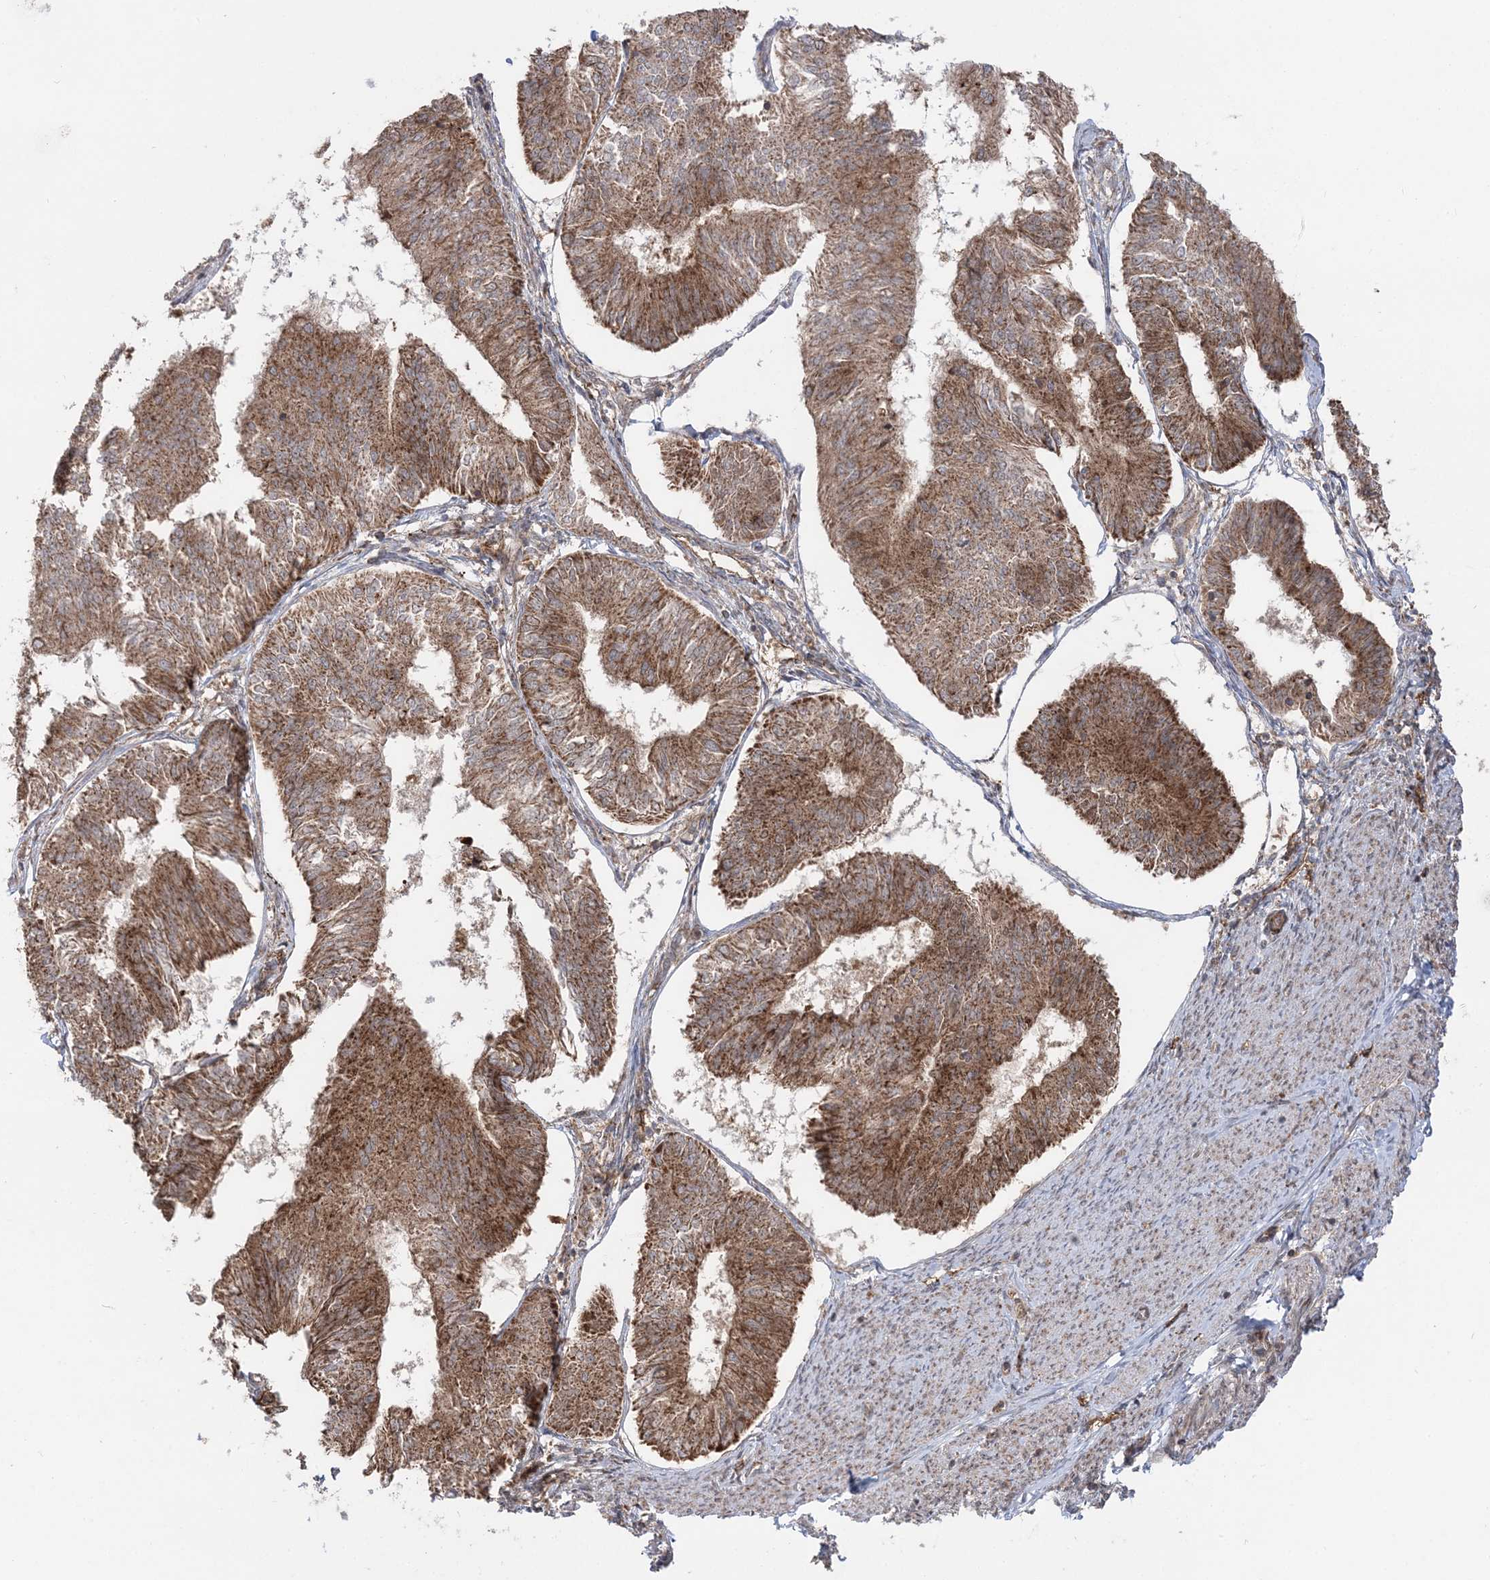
{"staining": {"intensity": "moderate", "quantity": ">75%", "location": "cytoplasmic/membranous"}, "tissue": "endometrial cancer", "cell_type": "Tumor cells", "image_type": "cancer", "snomed": [{"axis": "morphology", "description": "Adenocarcinoma, NOS"}, {"axis": "topography", "description": "Endometrium"}], "caption": "Tumor cells demonstrate medium levels of moderate cytoplasmic/membranous positivity in approximately >75% of cells in human endometrial adenocarcinoma. The staining was performed using DAB (3,3'-diaminobenzidine), with brown indicating positive protein expression. Nuclei are stained blue with hematoxylin.", "gene": "LRPPRC", "patient": {"sex": "female", "age": 58}}